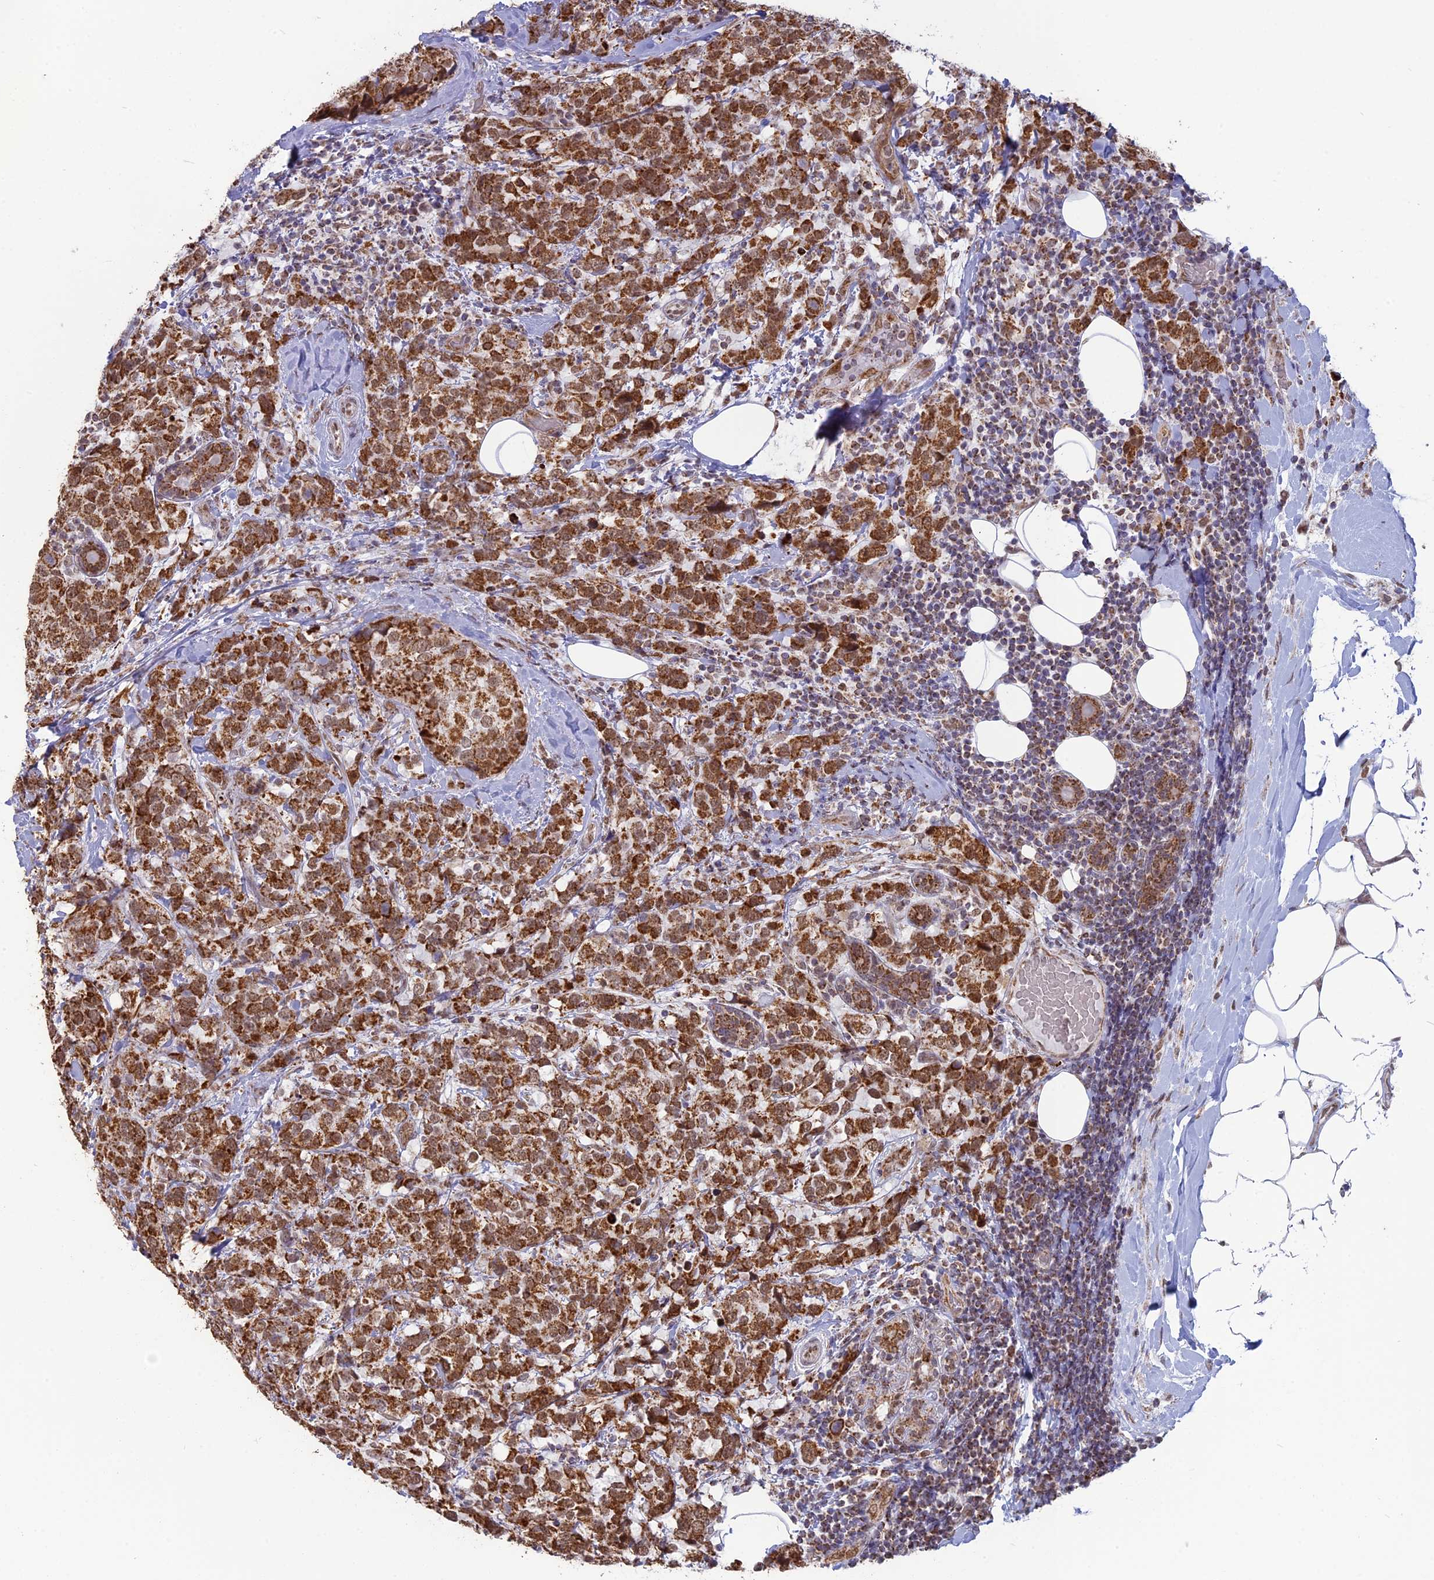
{"staining": {"intensity": "strong", "quantity": ">75%", "location": "cytoplasmic/membranous"}, "tissue": "breast cancer", "cell_type": "Tumor cells", "image_type": "cancer", "snomed": [{"axis": "morphology", "description": "Lobular carcinoma"}, {"axis": "topography", "description": "Breast"}], "caption": "Immunohistochemistry of human breast cancer (lobular carcinoma) shows high levels of strong cytoplasmic/membranous positivity in approximately >75% of tumor cells.", "gene": "ARHGAP40", "patient": {"sex": "female", "age": 59}}